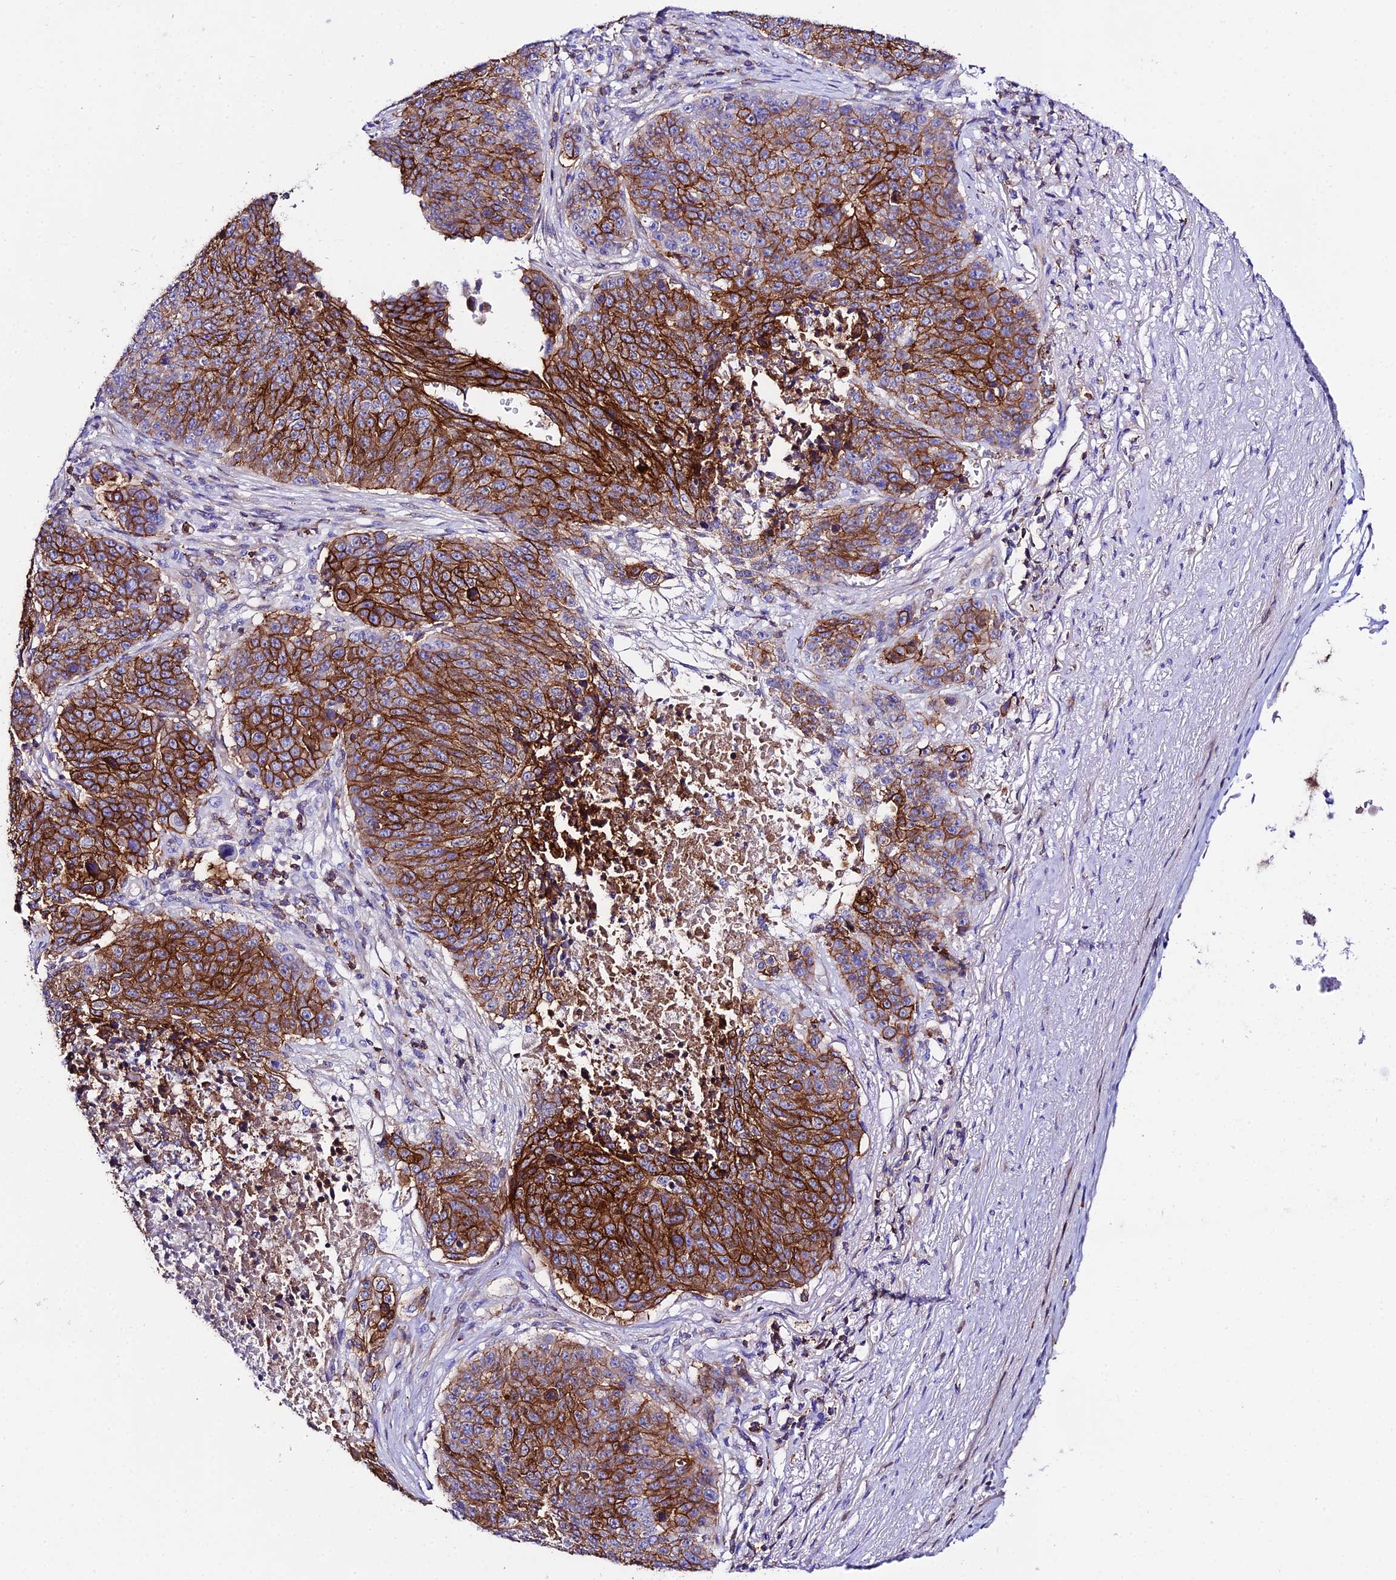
{"staining": {"intensity": "strong", "quantity": ">75%", "location": "cytoplasmic/membranous"}, "tissue": "lung cancer", "cell_type": "Tumor cells", "image_type": "cancer", "snomed": [{"axis": "morphology", "description": "Normal tissue, NOS"}, {"axis": "morphology", "description": "Squamous cell carcinoma, NOS"}, {"axis": "topography", "description": "Lymph node"}, {"axis": "topography", "description": "Lung"}], "caption": "Protein staining by IHC exhibits strong cytoplasmic/membranous expression in about >75% of tumor cells in squamous cell carcinoma (lung).", "gene": "S100A16", "patient": {"sex": "male", "age": 66}}